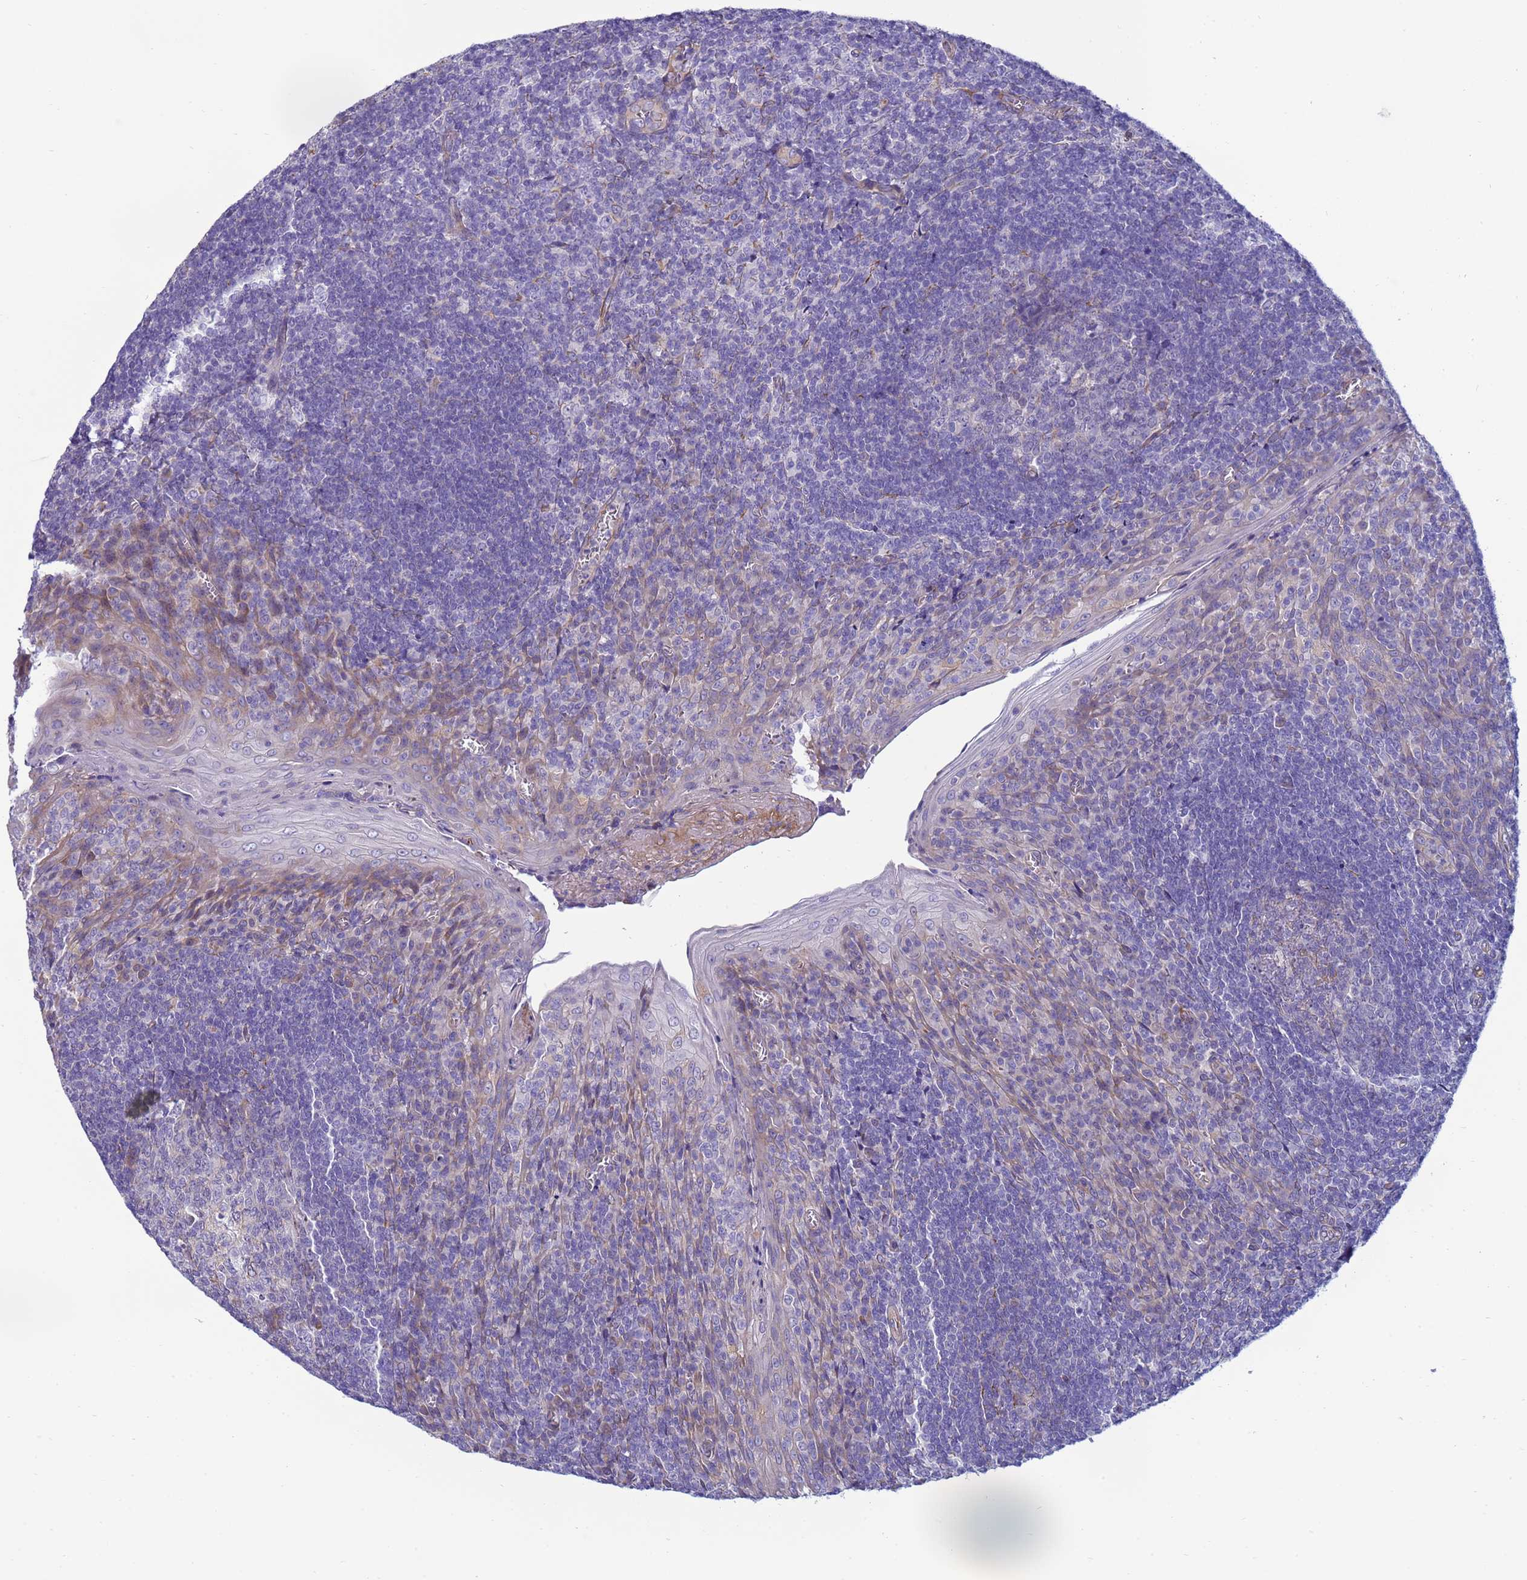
{"staining": {"intensity": "weak", "quantity": "<25%", "location": "cytoplasmic/membranous"}, "tissue": "tonsil", "cell_type": "Germinal center cells", "image_type": "normal", "snomed": [{"axis": "morphology", "description": "Normal tissue, NOS"}, {"axis": "topography", "description": "Tonsil"}], "caption": "Tonsil stained for a protein using immunohistochemistry exhibits no positivity germinal center cells.", "gene": "TRPC6", "patient": {"sex": "male", "age": 27}}